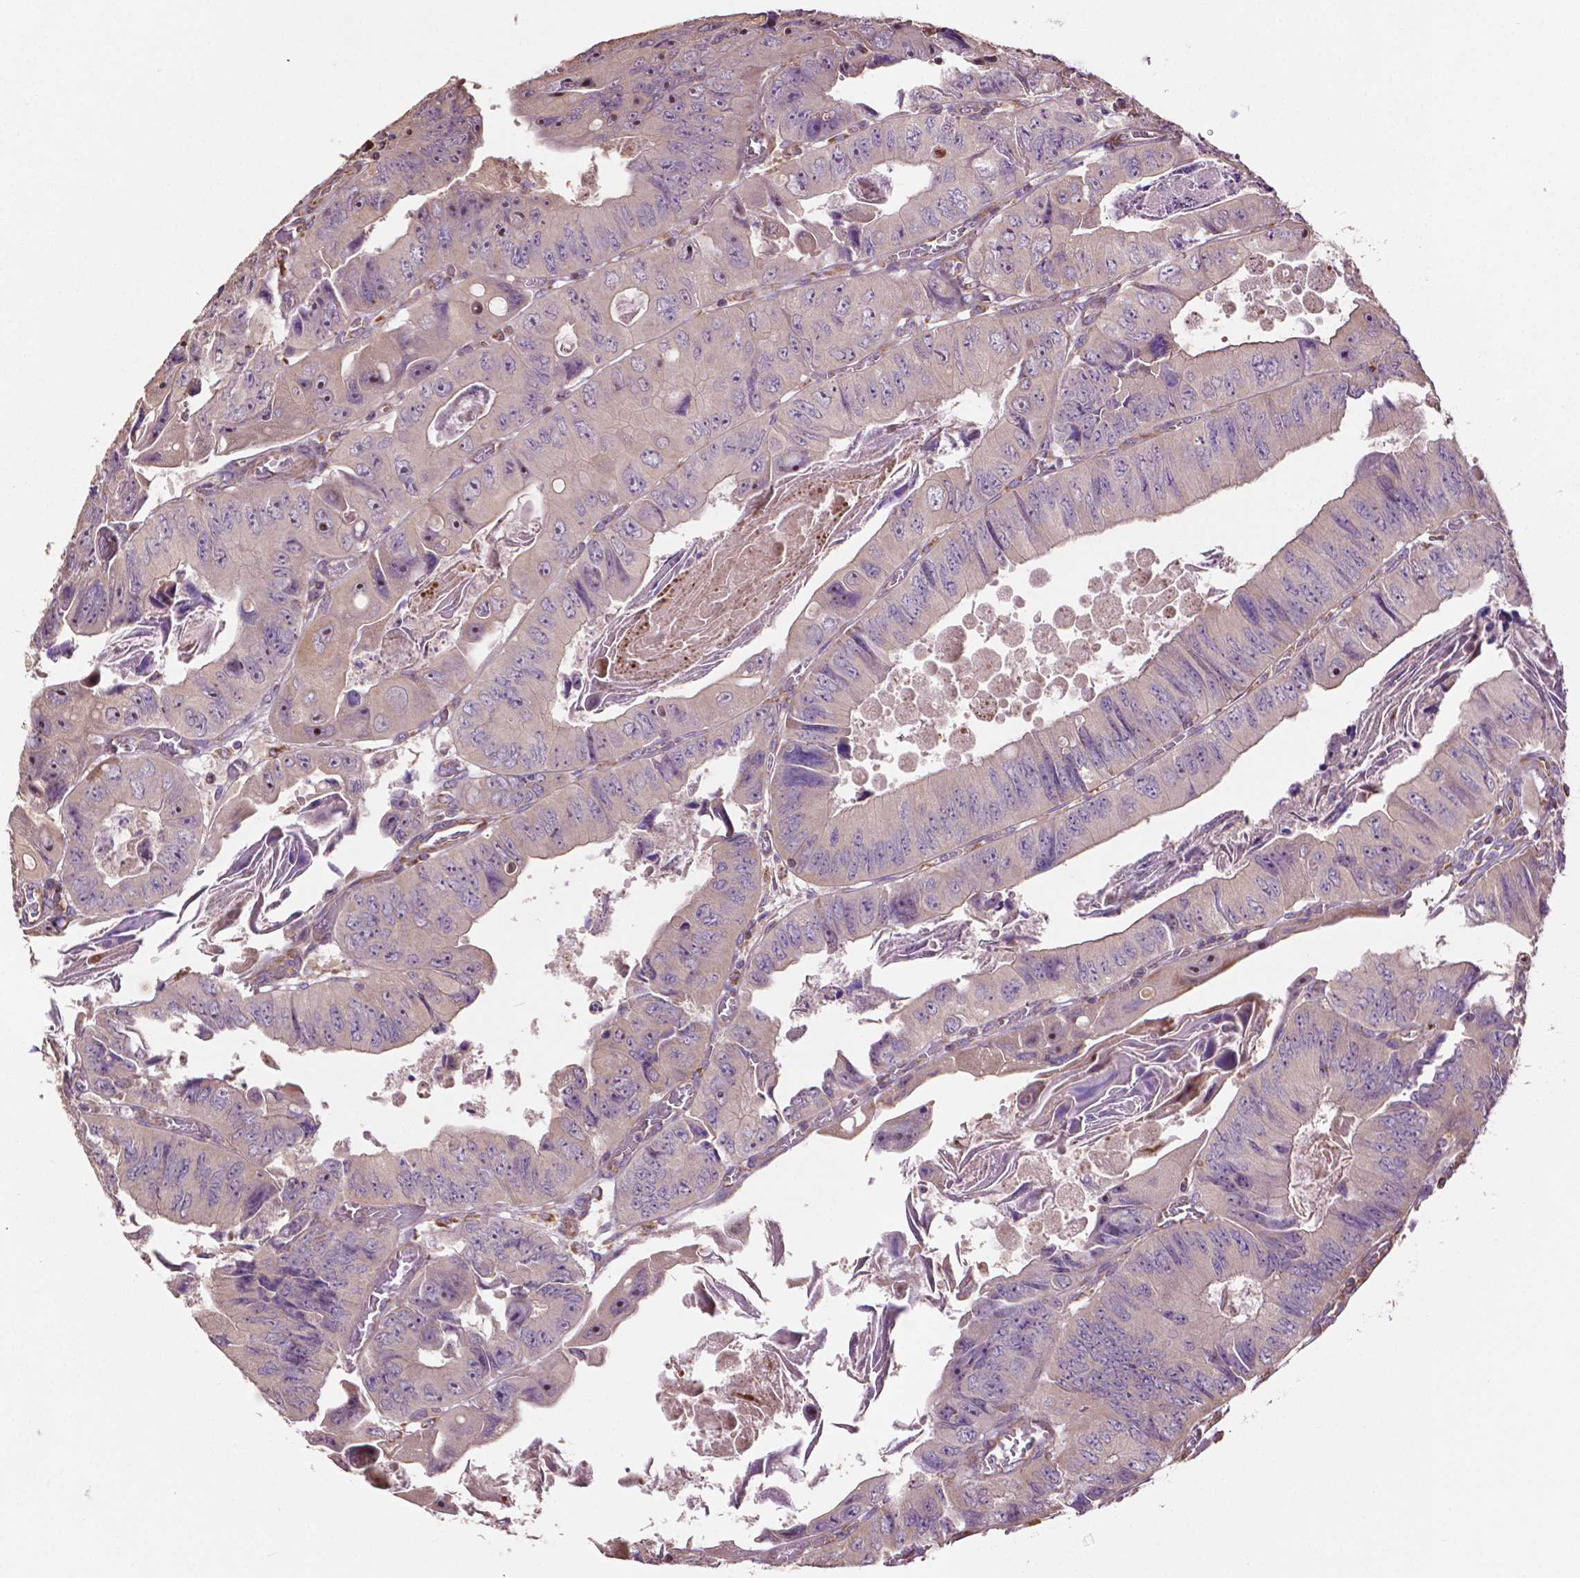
{"staining": {"intensity": "moderate", "quantity": "<25%", "location": "nuclear"}, "tissue": "colorectal cancer", "cell_type": "Tumor cells", "image_type": "cancer", "snomed": [{"axis": "morphology", "description": "Adenocarcinoma, NOS"}, {"axis": "topography", "description": "Colon"}], "caption": "Brown immunohistochemical staining in adenocarcinoma (colorectal) exhibits moderate nuclear staining in approximately <25% of tumor cells.", "gene": "LRR1", "patient": {"sex": "female", "age": 84}}